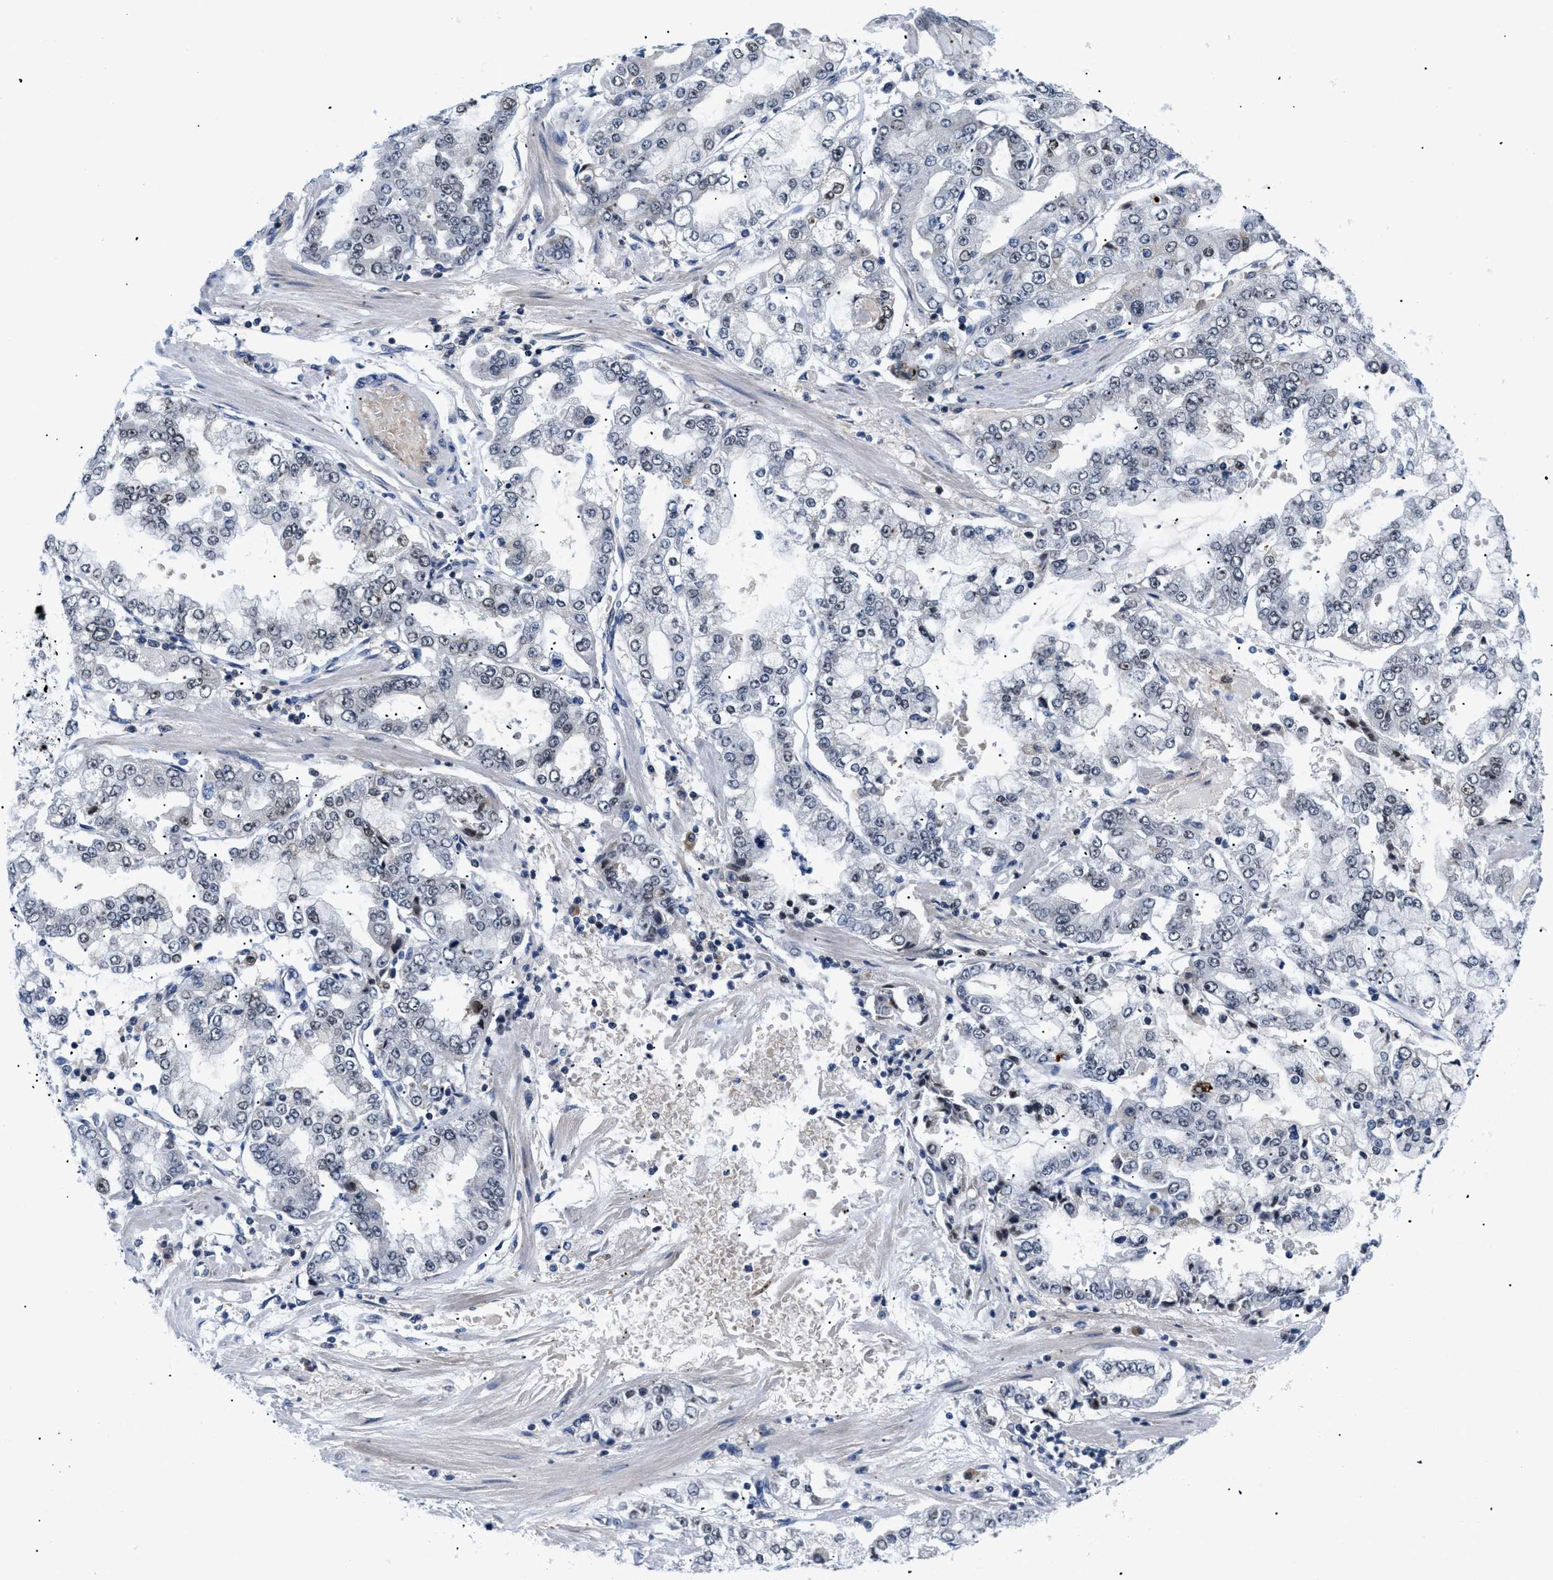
{"staining": {"intensity": "negative", "quantity": "none", "location": "none"}, "tissue": "stomach cancer", "cell_type": "Tumor cells", "image_type": "cancer", "snomed": [{"axis": "morphology", "description": "Adenocarcinoma, NOS"}, {"axis": "topography", "description": "Stomach"}], "caption": "The immunohistochemistry (IHC) photomicrograph has no significant staining in tumor cells of stomach cancer tissue.", "gene": "PITHD1", "patient": {"sex": "male", "age": 76}}